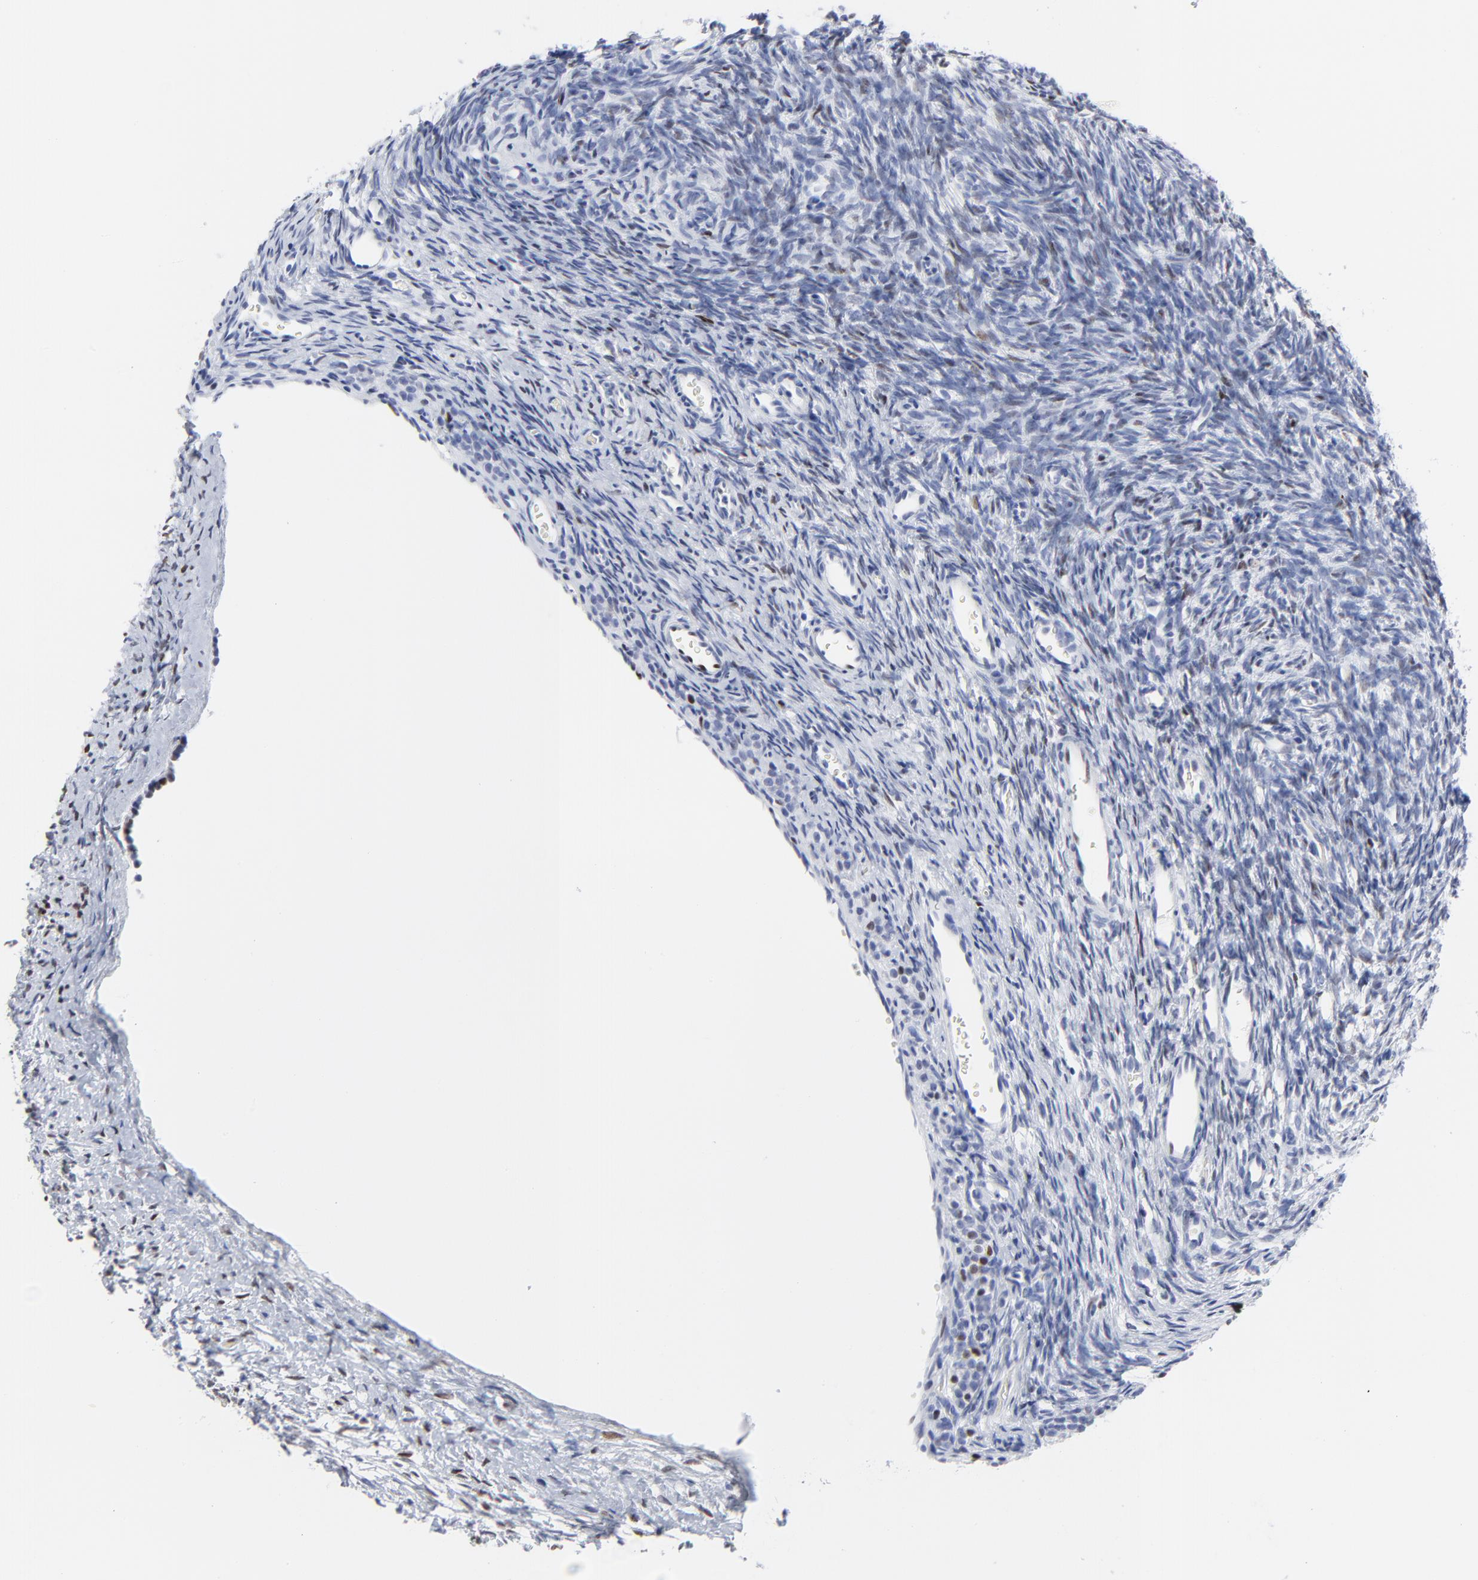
{"staining": {"intensity": "strong", "quantity": "25%-75%", "location": "nuclear"}, "tissue": "ovary", "cell_type": "Ovarian stroma cells", "image_type": "normal", "snomed": [{"axis": "morphology", "description": "Normal tissue, NOS"}, {"axis": "topography", "description": "Ovary"}], "caption": "IHC image of unremarkable ovary: ovary stained using immunohistochemistry shows high levels of strong protein expression localized specifically in the nuclear of ovarian stroma cells, appearing as a nuclear brown color.", "gene": "JUN", "patient": {"sex": "female", "age": 35}}